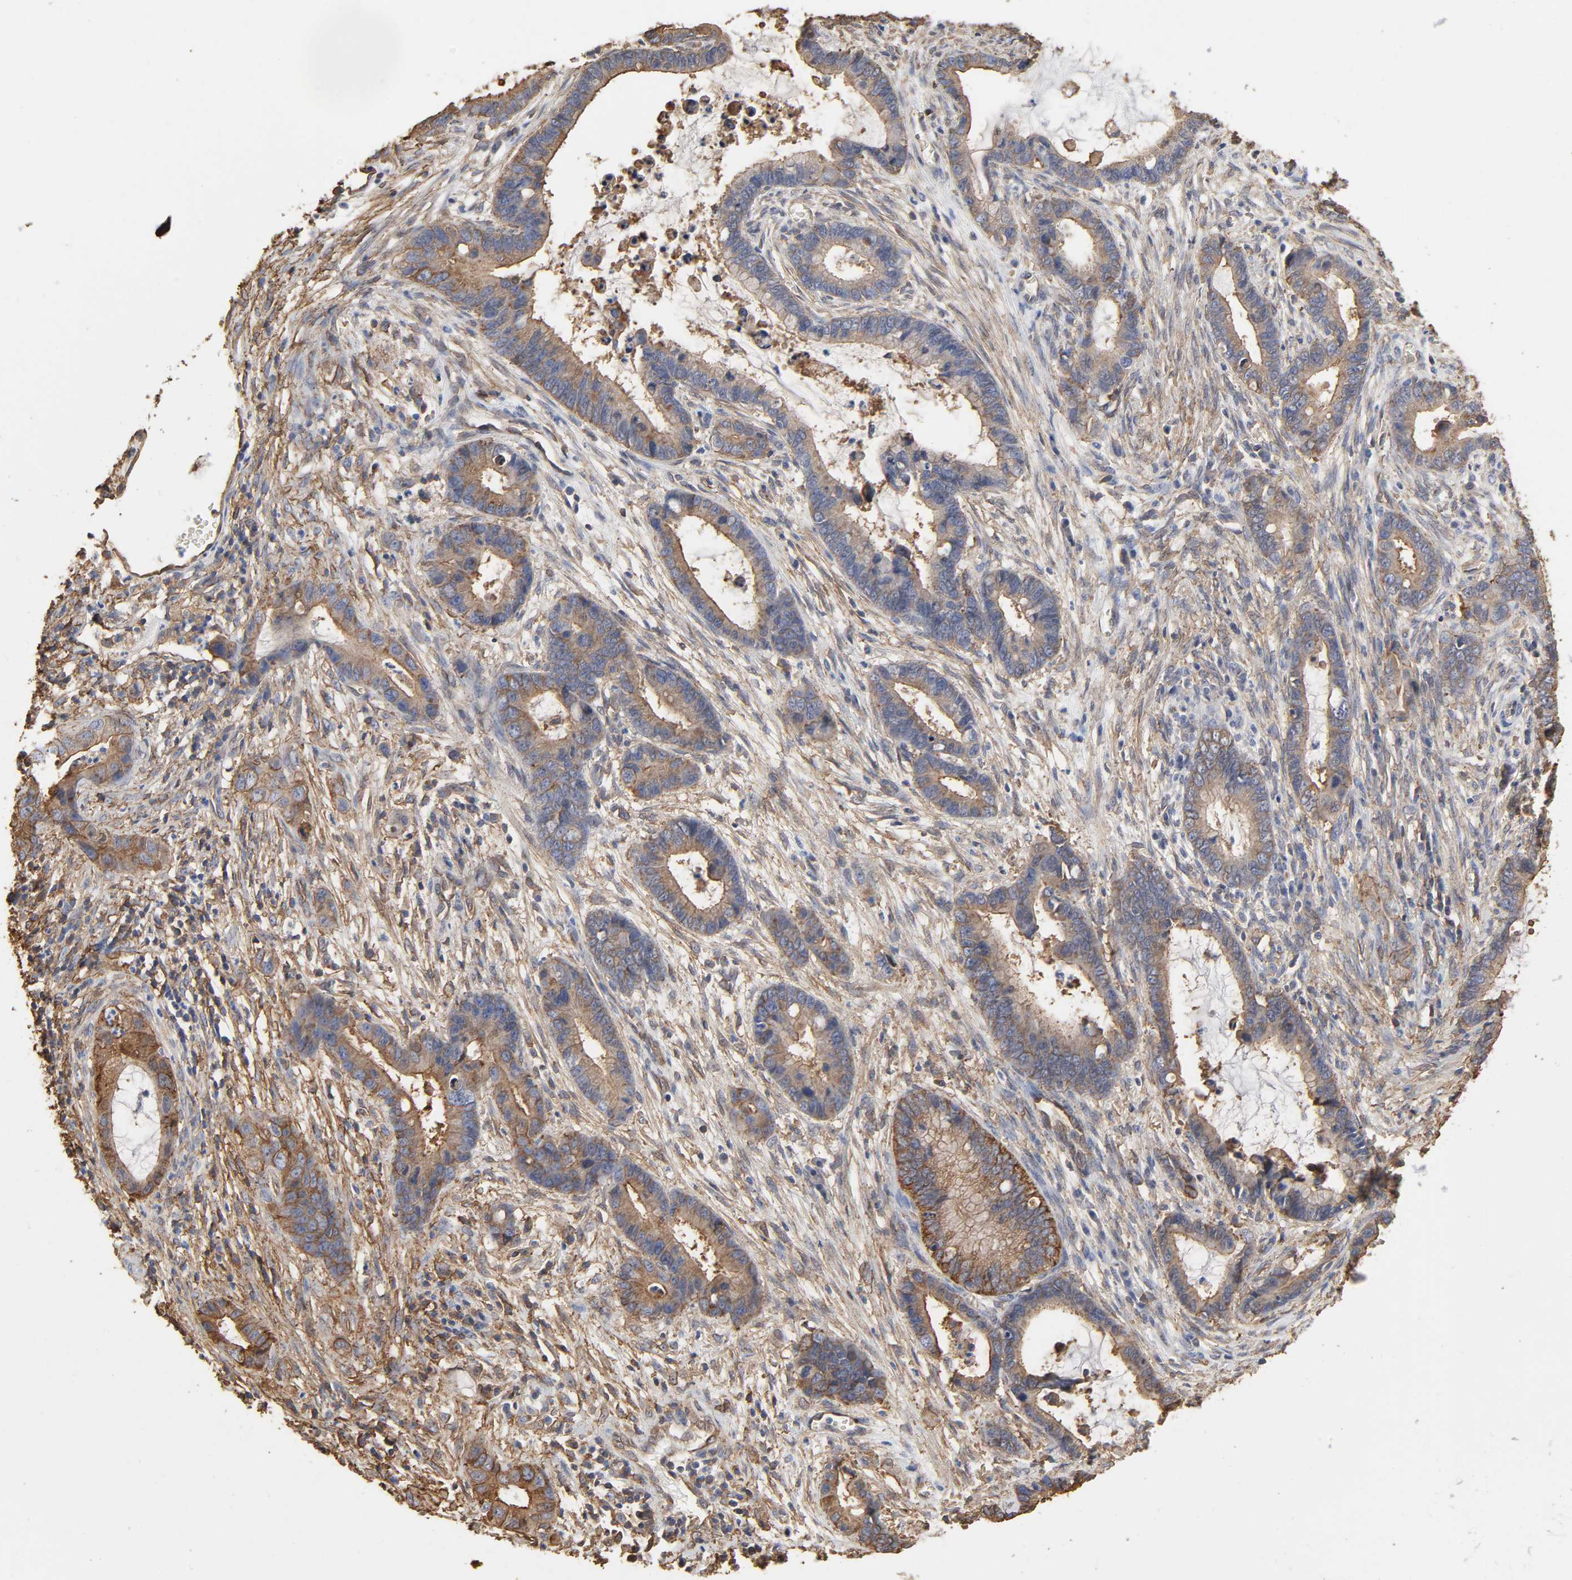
{"staining": {"intensity": "moderate", "quantity": ">75%", "location": "cytoplasmic/membranous"}, "tissue": "cervical cancer", "cell_type": "Tumor cells", "image_type": "cancer", "snomed": [{"axis": "morphology", "description": "Adenocarcinoma, NOS"}, {"axis": "topography", "description": "Cervix"}], "caption": "Immunohistochemistry (IHC) staining of cervical cancer (adenocarcinoma), which displays medium levels of moderate cytoplasmic/membranous staining in about >75% of tumor cells indicating moderate cytoplasmic/membranous protein expression. The staining was performed using DAB (3,3'-diaminobenzidine) (brown) for protein detection and nuclei were counterstained in hematoxylin (blue).", "gene": "ANXA2", "patient": {"sex": "female", "age": 44}}